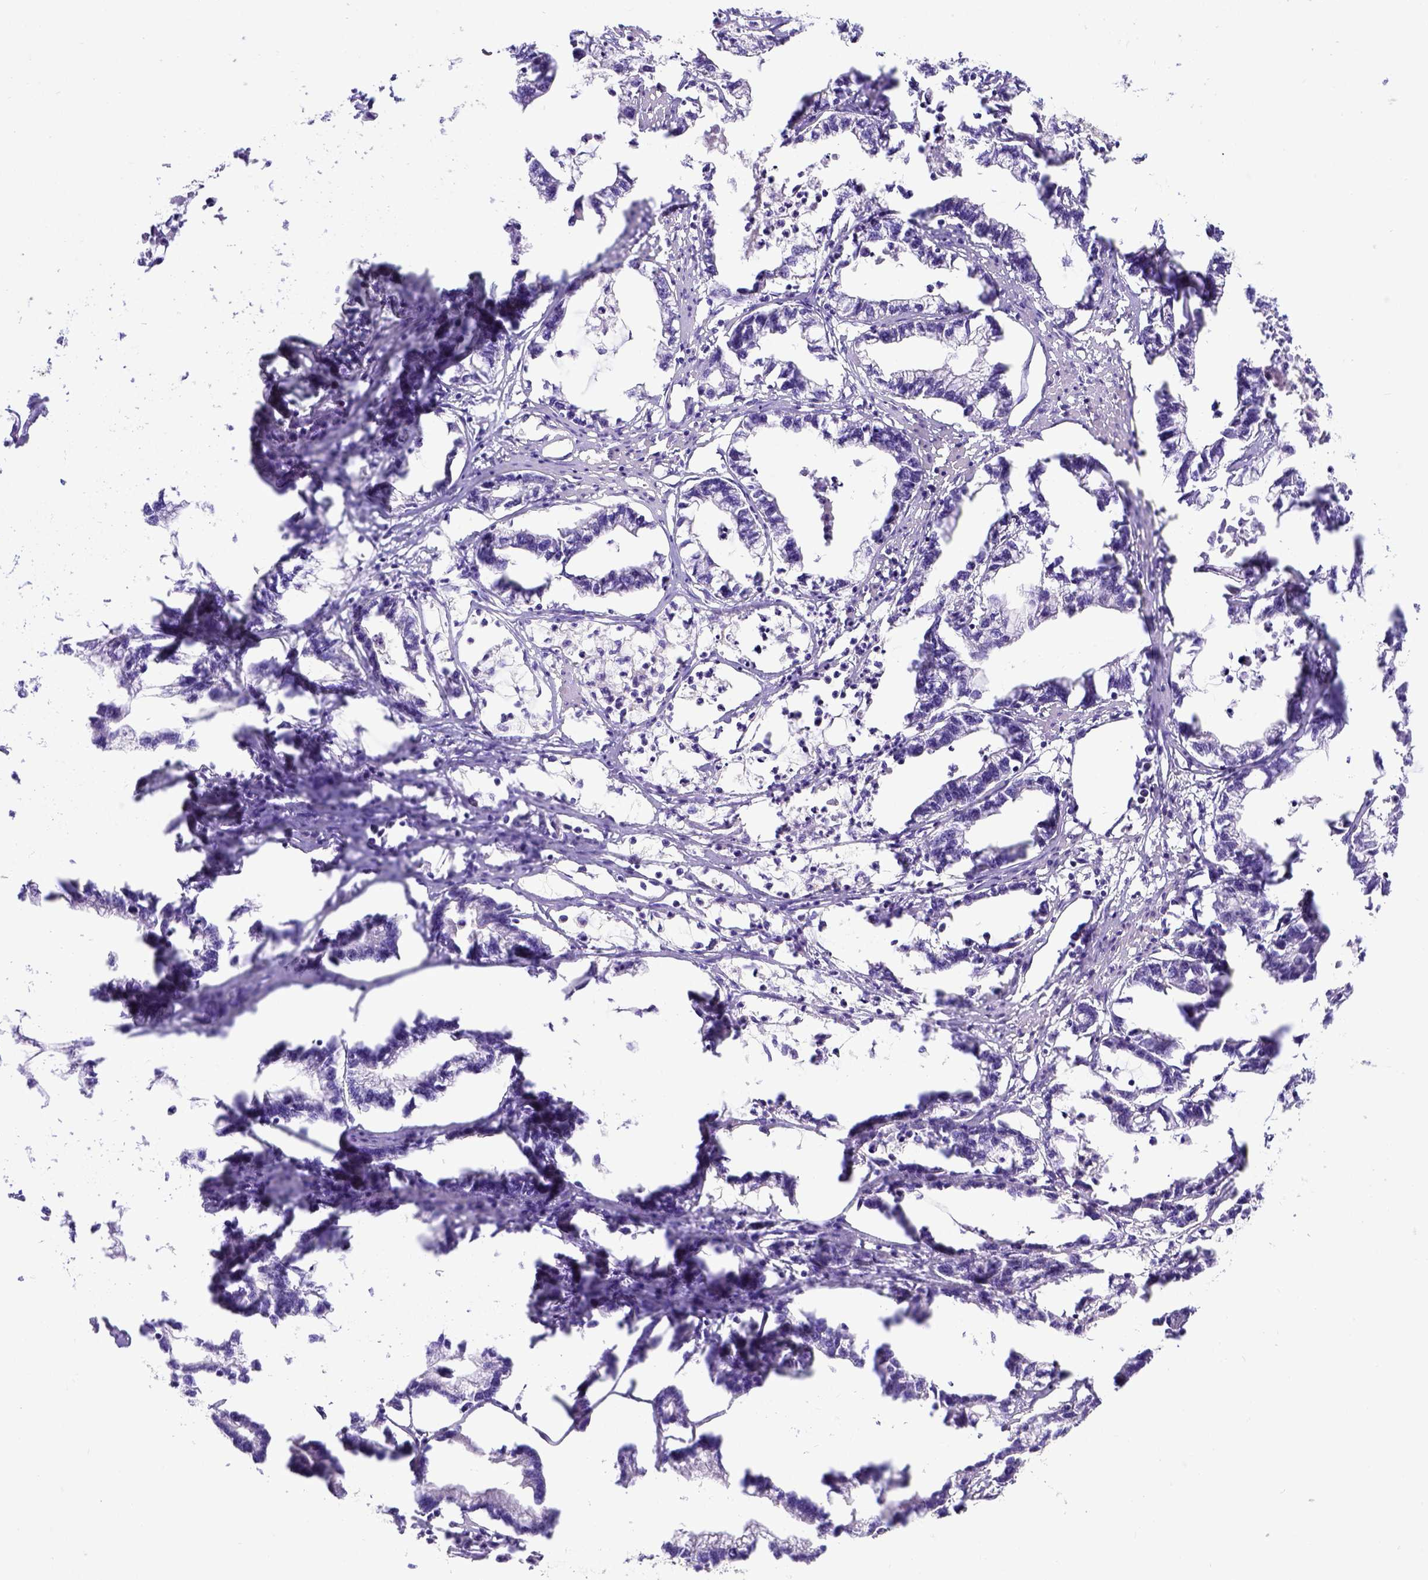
{"staining": {"intensity": "negative", "quantity": "none", "location": "none"}, "tissue": "stomach cancer", "cell_type": "Tumor cells", "image_type": "cancer", "snomed": [{"axis": "morphology", "description": "Adenocarcinoma, NOS"}, {"axis": "topography", "description": "Stomach"}], "caption": "Tumor cells show no significant protein expression in stomach adenocarcinoma.", "gene": "BTN1A1", "patient": {"sex": "male", "age": 83}}